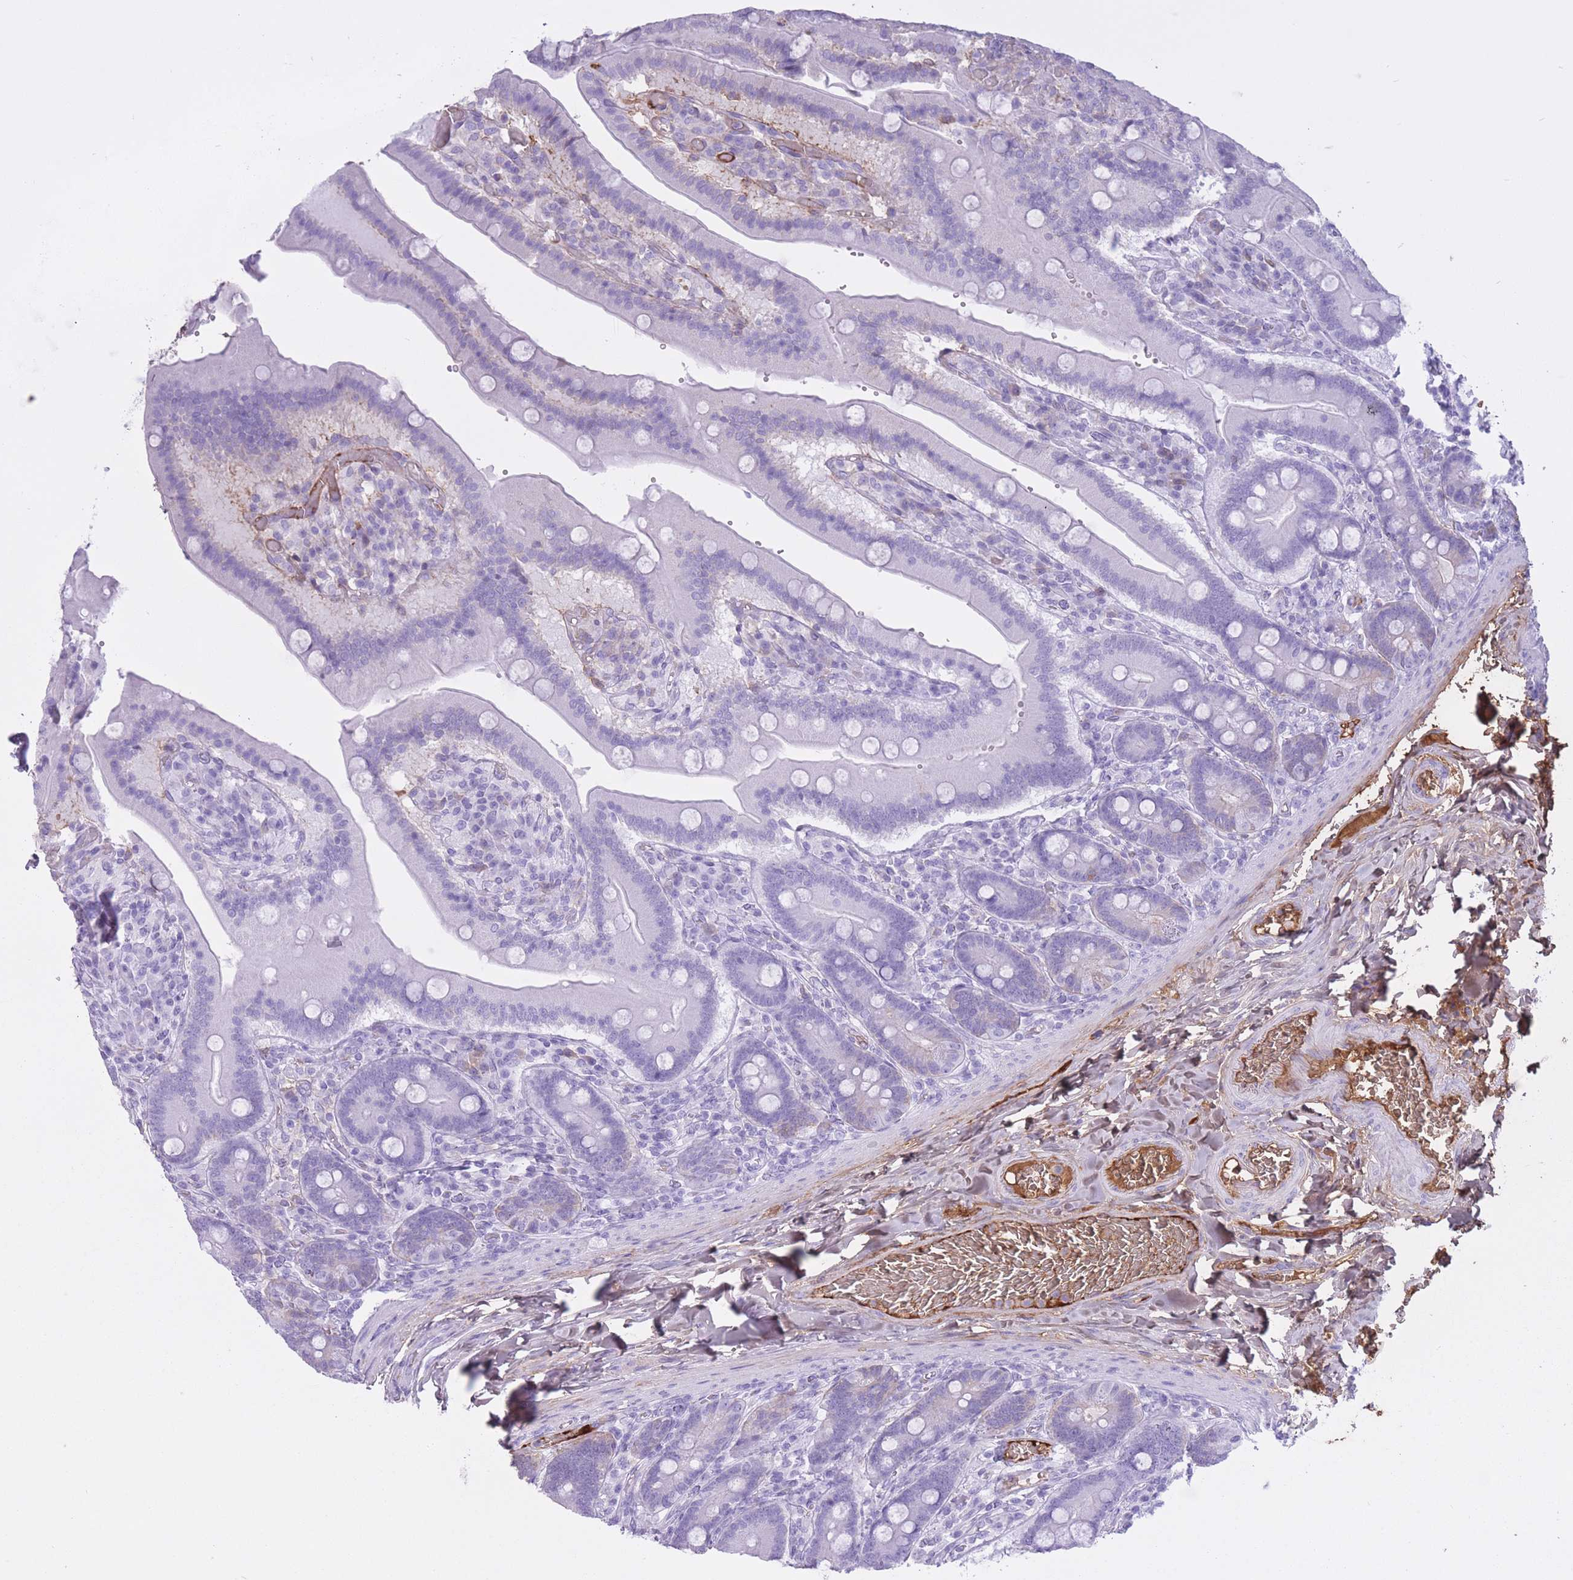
{"staining": {"intensity": "negative", "quantity": "none", "location": "none"}, "tissue": "duodenum", "cell_type": "Glandular cells", "image_type": "normal", "snomed": [{"axis": "morphology", "description": "Normal tissue, NOS"}, {"axis": "topography", "description": "Duodenum"}], "caption": "High magnification brightfield microscopy of unremarkable duodenum stained with DAB (3,3'-diaminobenzidine) (brown) and counterstained with hematoxylin (blue): glandular cells show no significant positivity.", "gene": "AP3S1", "patient": {"sex": "female", "age": 62}}